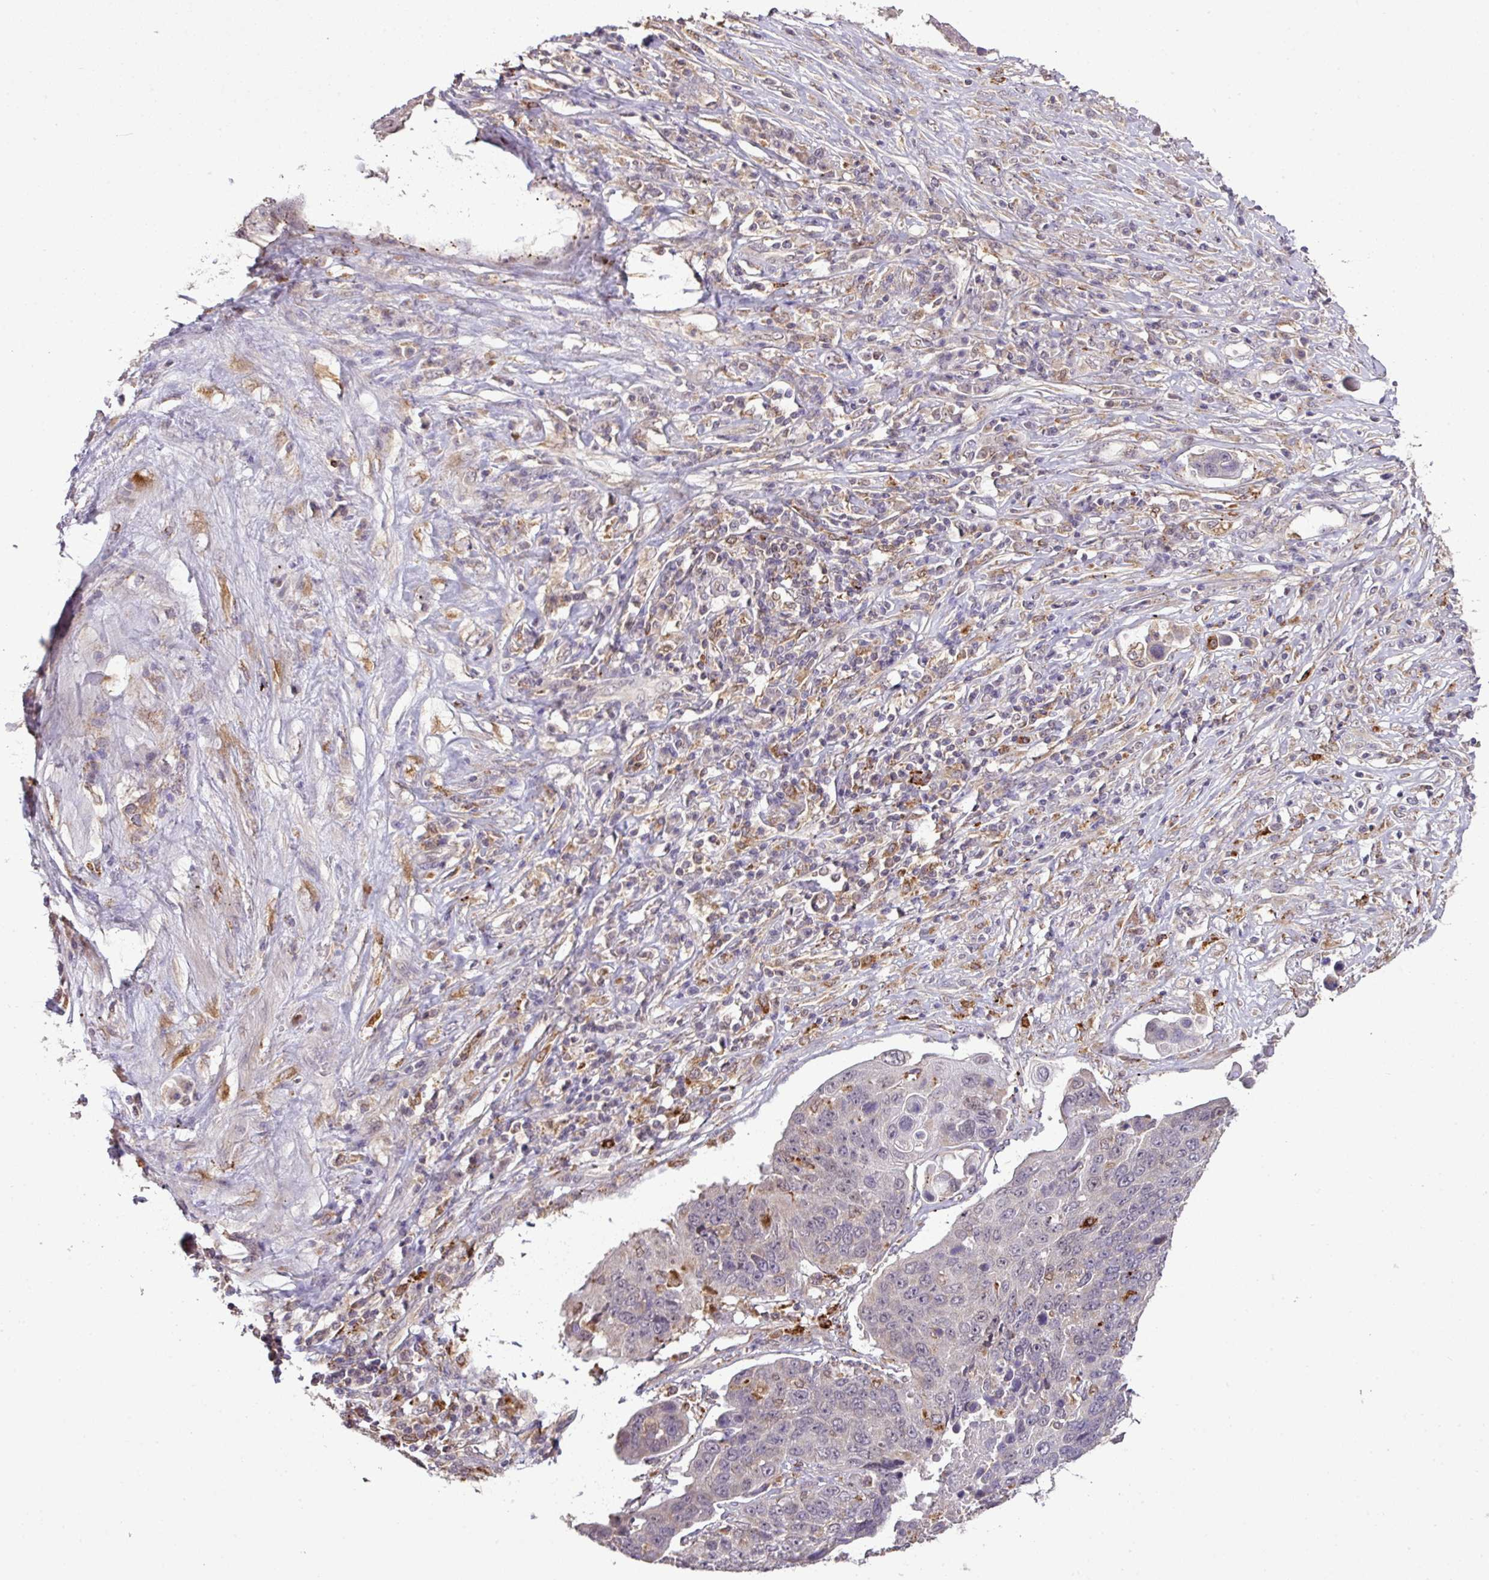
{"staining": {"intensity": "negative", "quantity": "none", "location": "none"}, "tissue": "lung cancer", "cell_type": "Tumor cells", "image_type": "cancer", "snomed": [{"axis": "morphology", "description": "Squamous cell carcinoma, NOS"}, {"axis": "topography", "description": "Lung"}], "caption": "The photomicrograph shows no significant expression in tumor cells of lung cancer.", "gene": "SMCO4", "patient": {"sex": "male", "age": 66}}